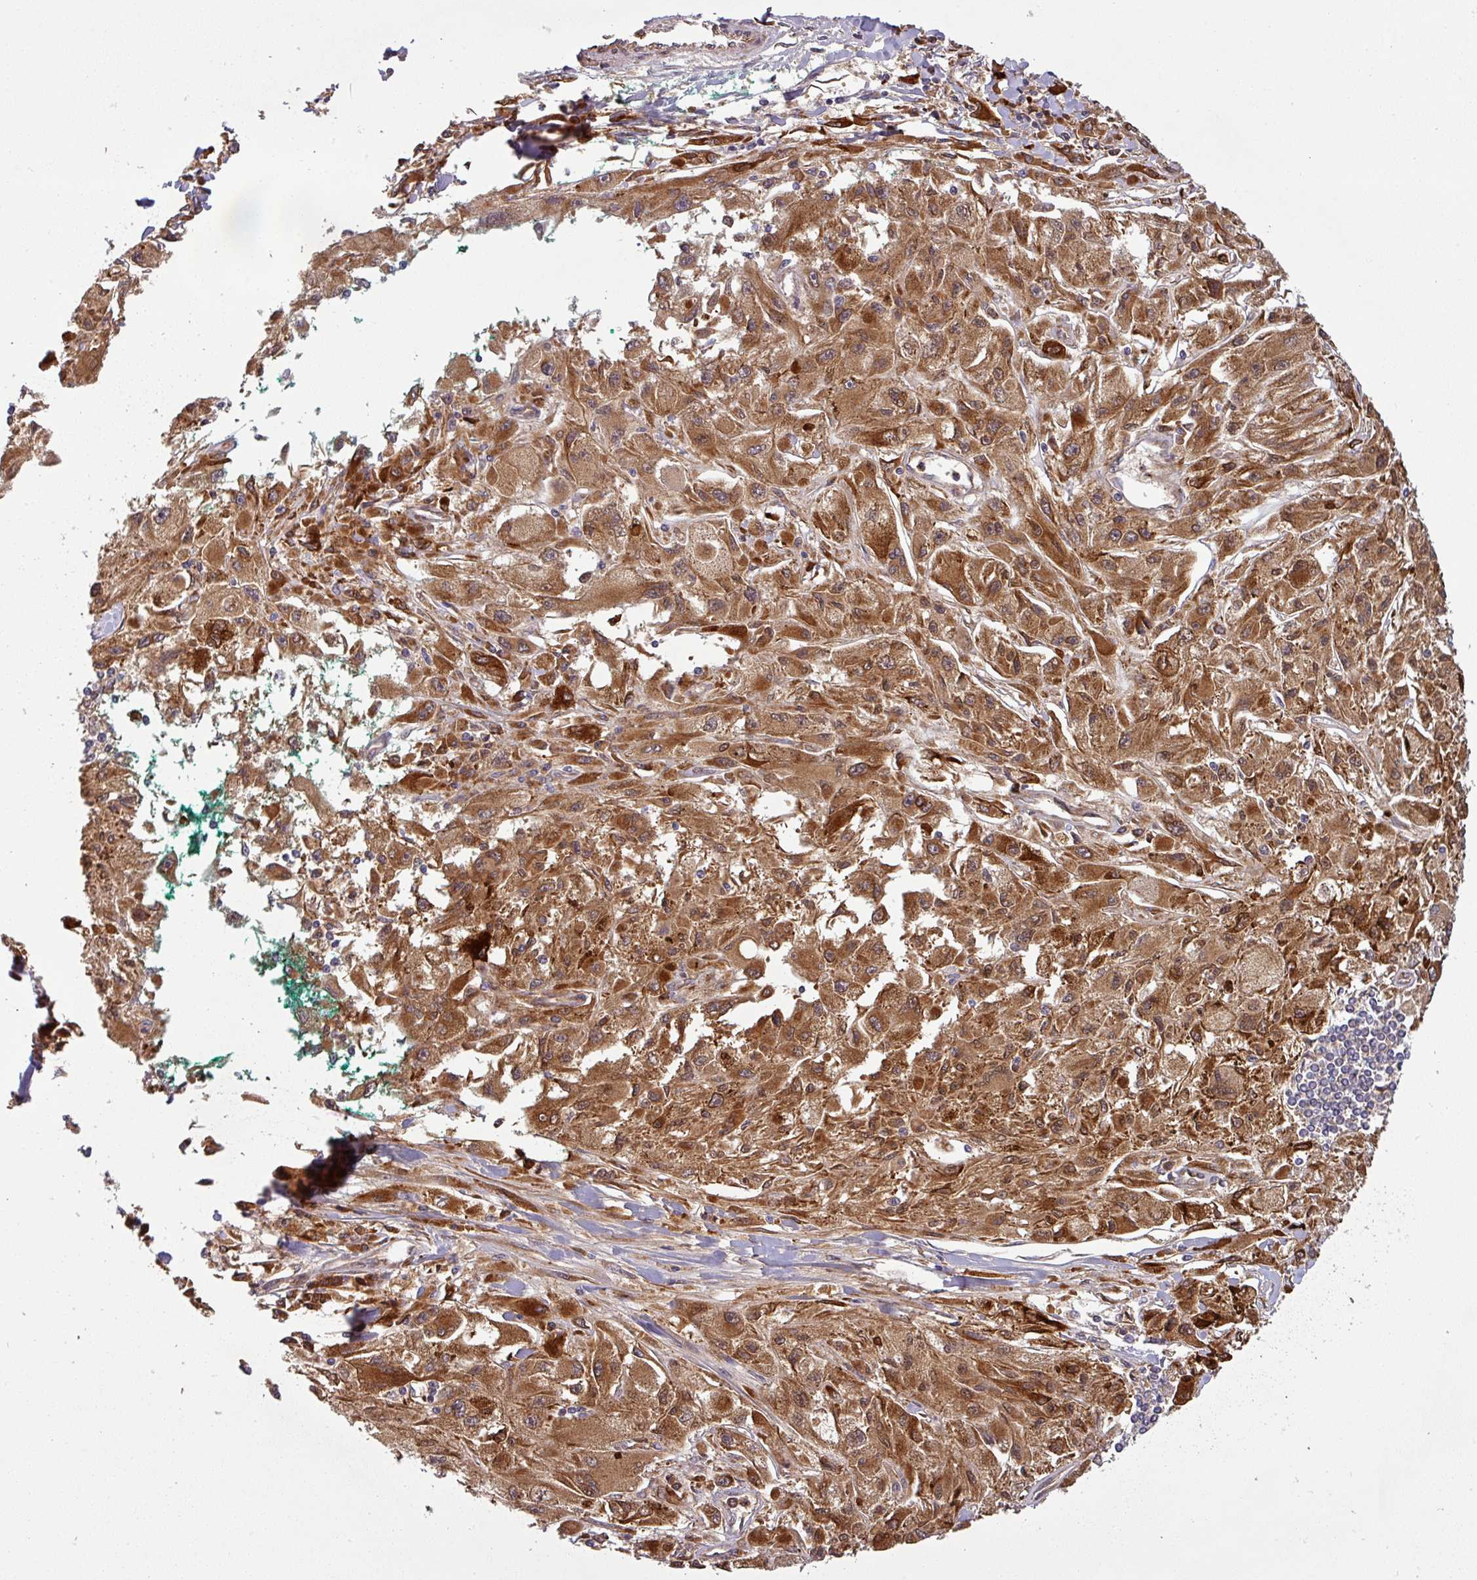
{"staining": {"intensity": "strong", "quantity": ">75%", "location": "cytoplasmic/membranous"}, "tissue": "melanoma", "cell_type": "Tumor cells", "image_type": "cancer", "snomed": [{"axis": "morphology", "description": "Malignant melanoma, Metastatic site"}, {"axis": "topography", "description": "Skin"}], "caption": "DAB (3,3'-diaminobenzidine) immunohistochemical staining of melanoma exhibits strong cytoplasmic/membranous protein positivity in about >75% of tumor cells. Immunohistochemistry stains the protein of interest in brown and the nuclei are stained blue.", "gene": "ART1", "patient": {"sex": "male", "age": 53}}